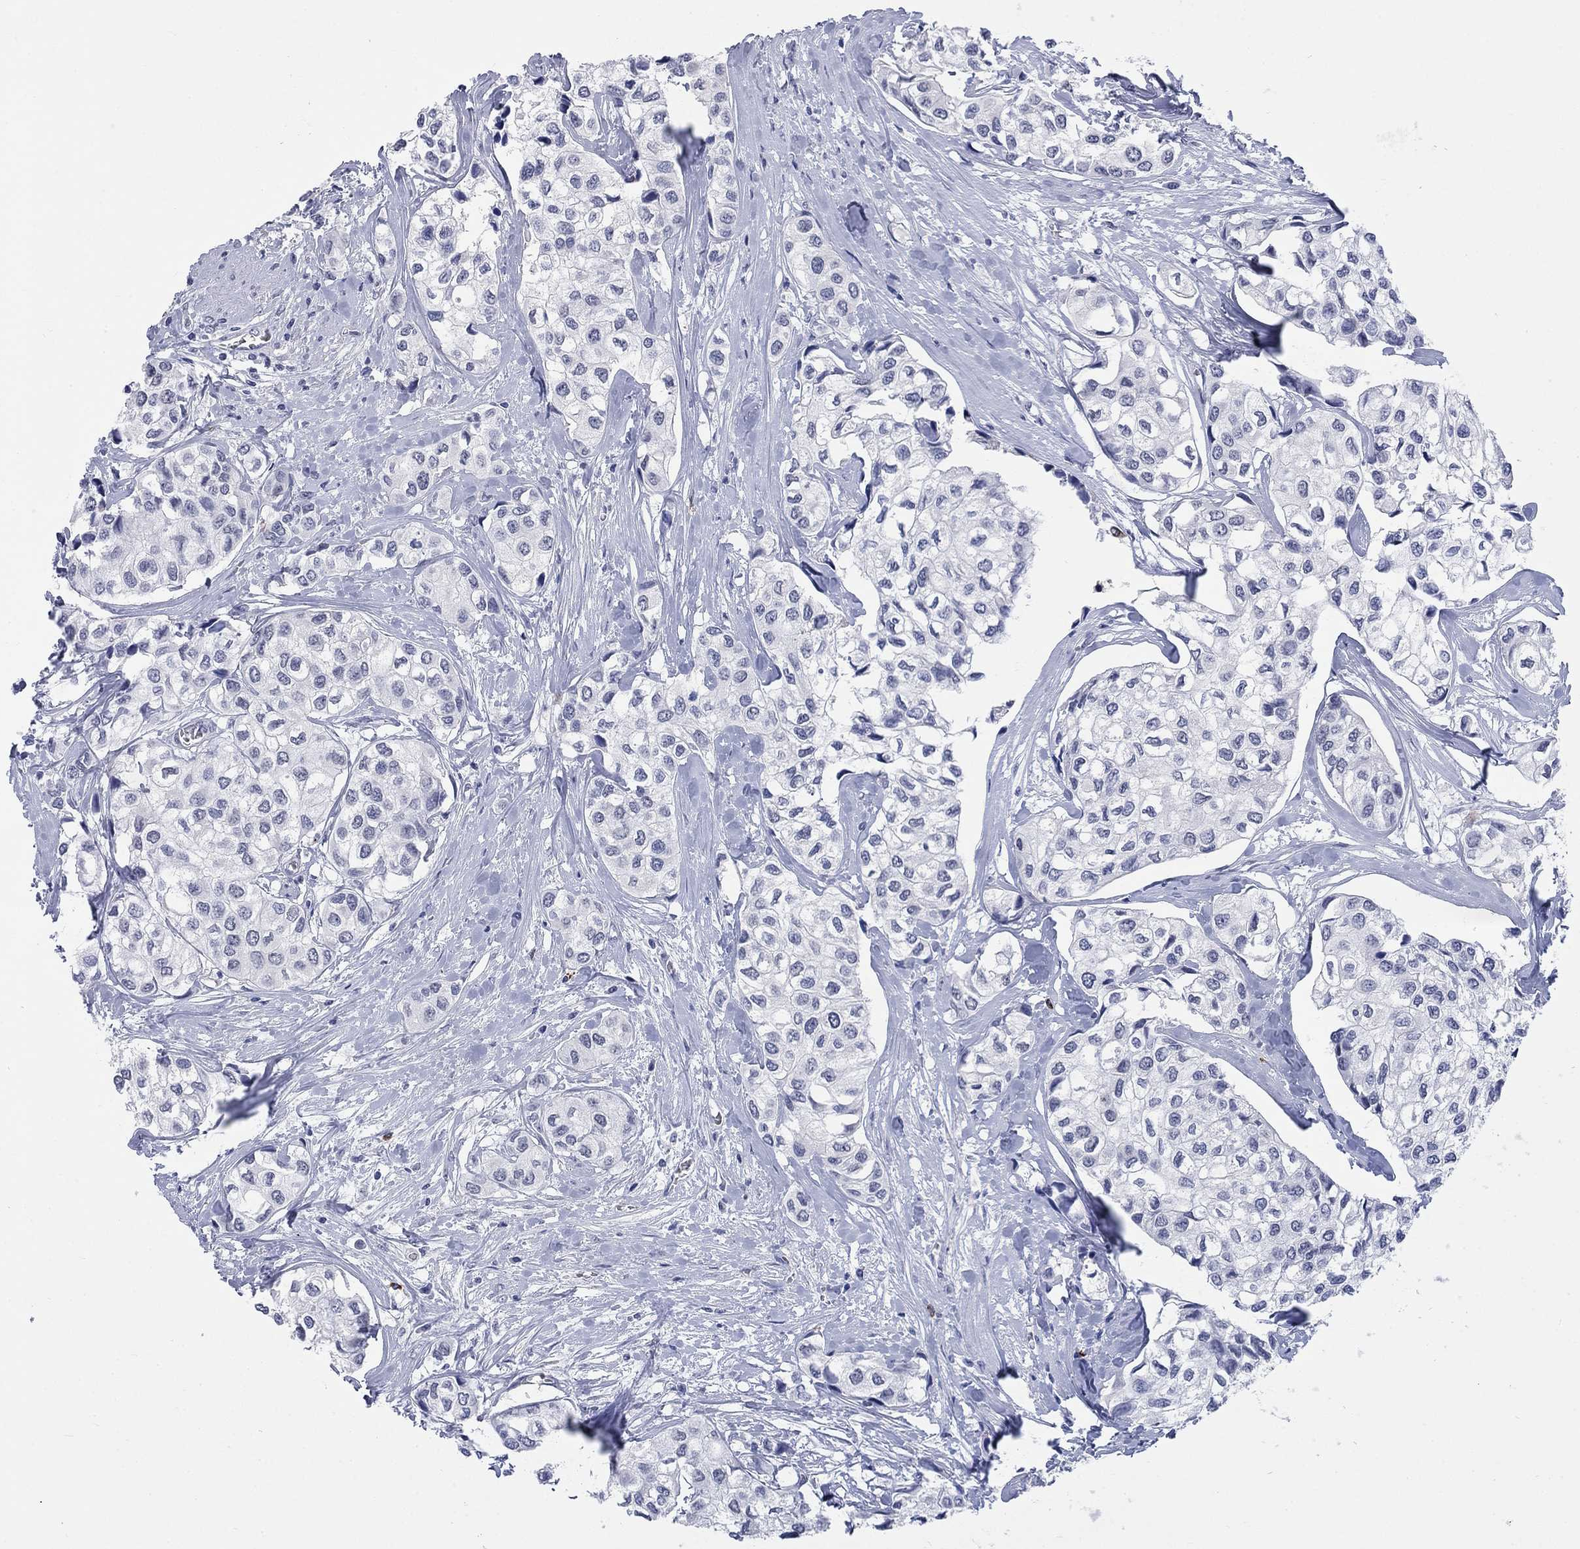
{"staining": {"intensity": "negative", "quantity": "none", "location": "none"}, "tissue": "urothelial cancer", "cell_type": "Tumor cells", "image_type": "cancer", "snomed": [{"axis": "morphology", "description": "Urothelial carcinoma, High grade"}, {"axis": "topography", "description": "Urinary bladder"}], "caption": "DAB (3,3'-diaminobenzidine) immunohistochemical staining of urothelial cancer shows no significant staining in tumor cells.", "gene": "ECEL1", "patient": {"sex": "male", "age": 73}}